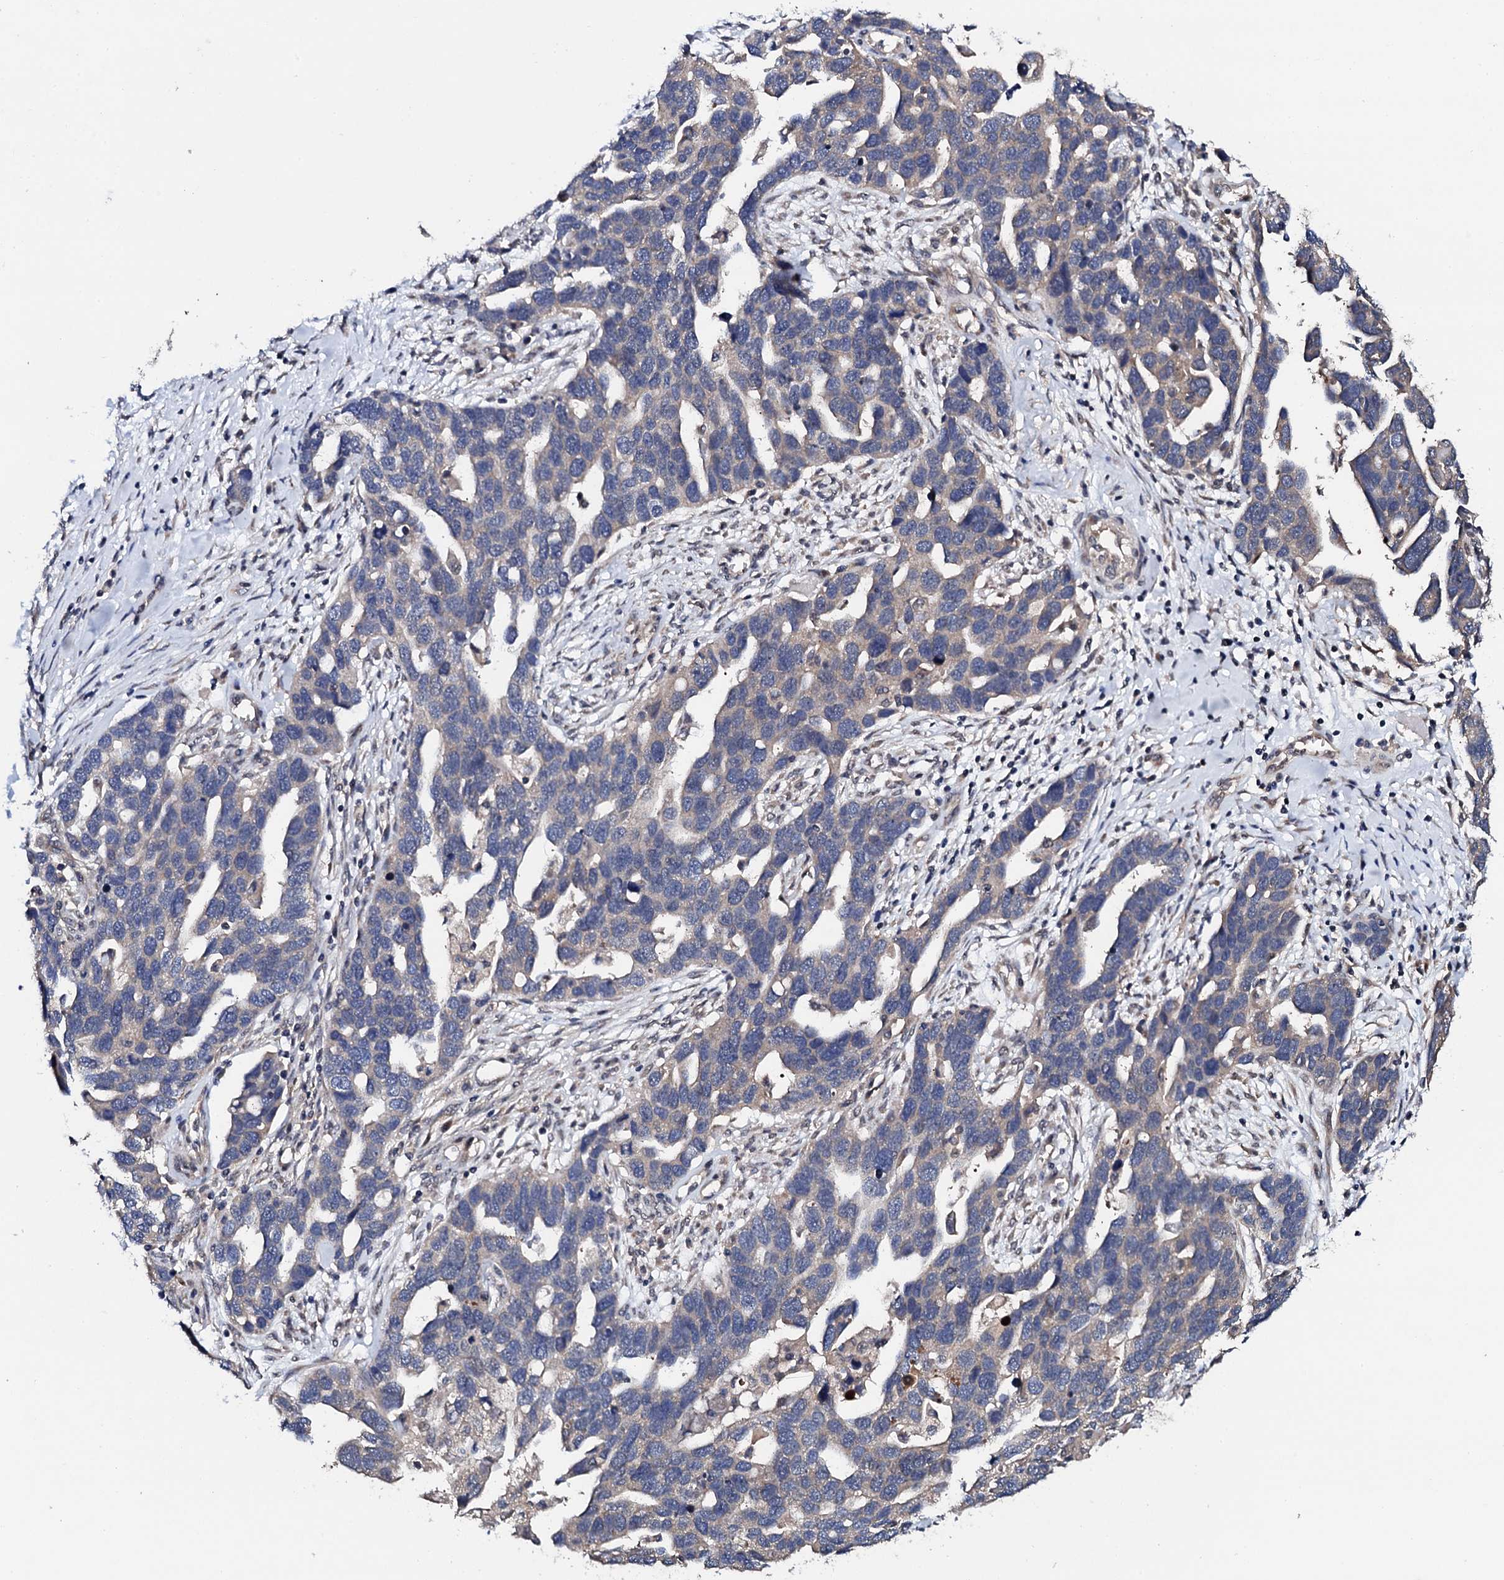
{"staining": {"intensity": "negative", "quantity": "none", "location": "none"}, "tissue": "ovarian cancer", "cell_type": "Tumor cells", "image_type": "cancer", "snomed": [{"axis": "morphology", "description": "Cystadenocarcinoma, serous, NOS"}, {"axis": "topography", "description": "Ovary"}], "caption": "Ovarian cancer (serous cystadenocarcinoma) was stained to show a protein in brown. There is no significant staining in tumor cells. Nuclei are stained in blue.", "gene": "IP6K1", "patient": {"sex": "female", "age": 54}}